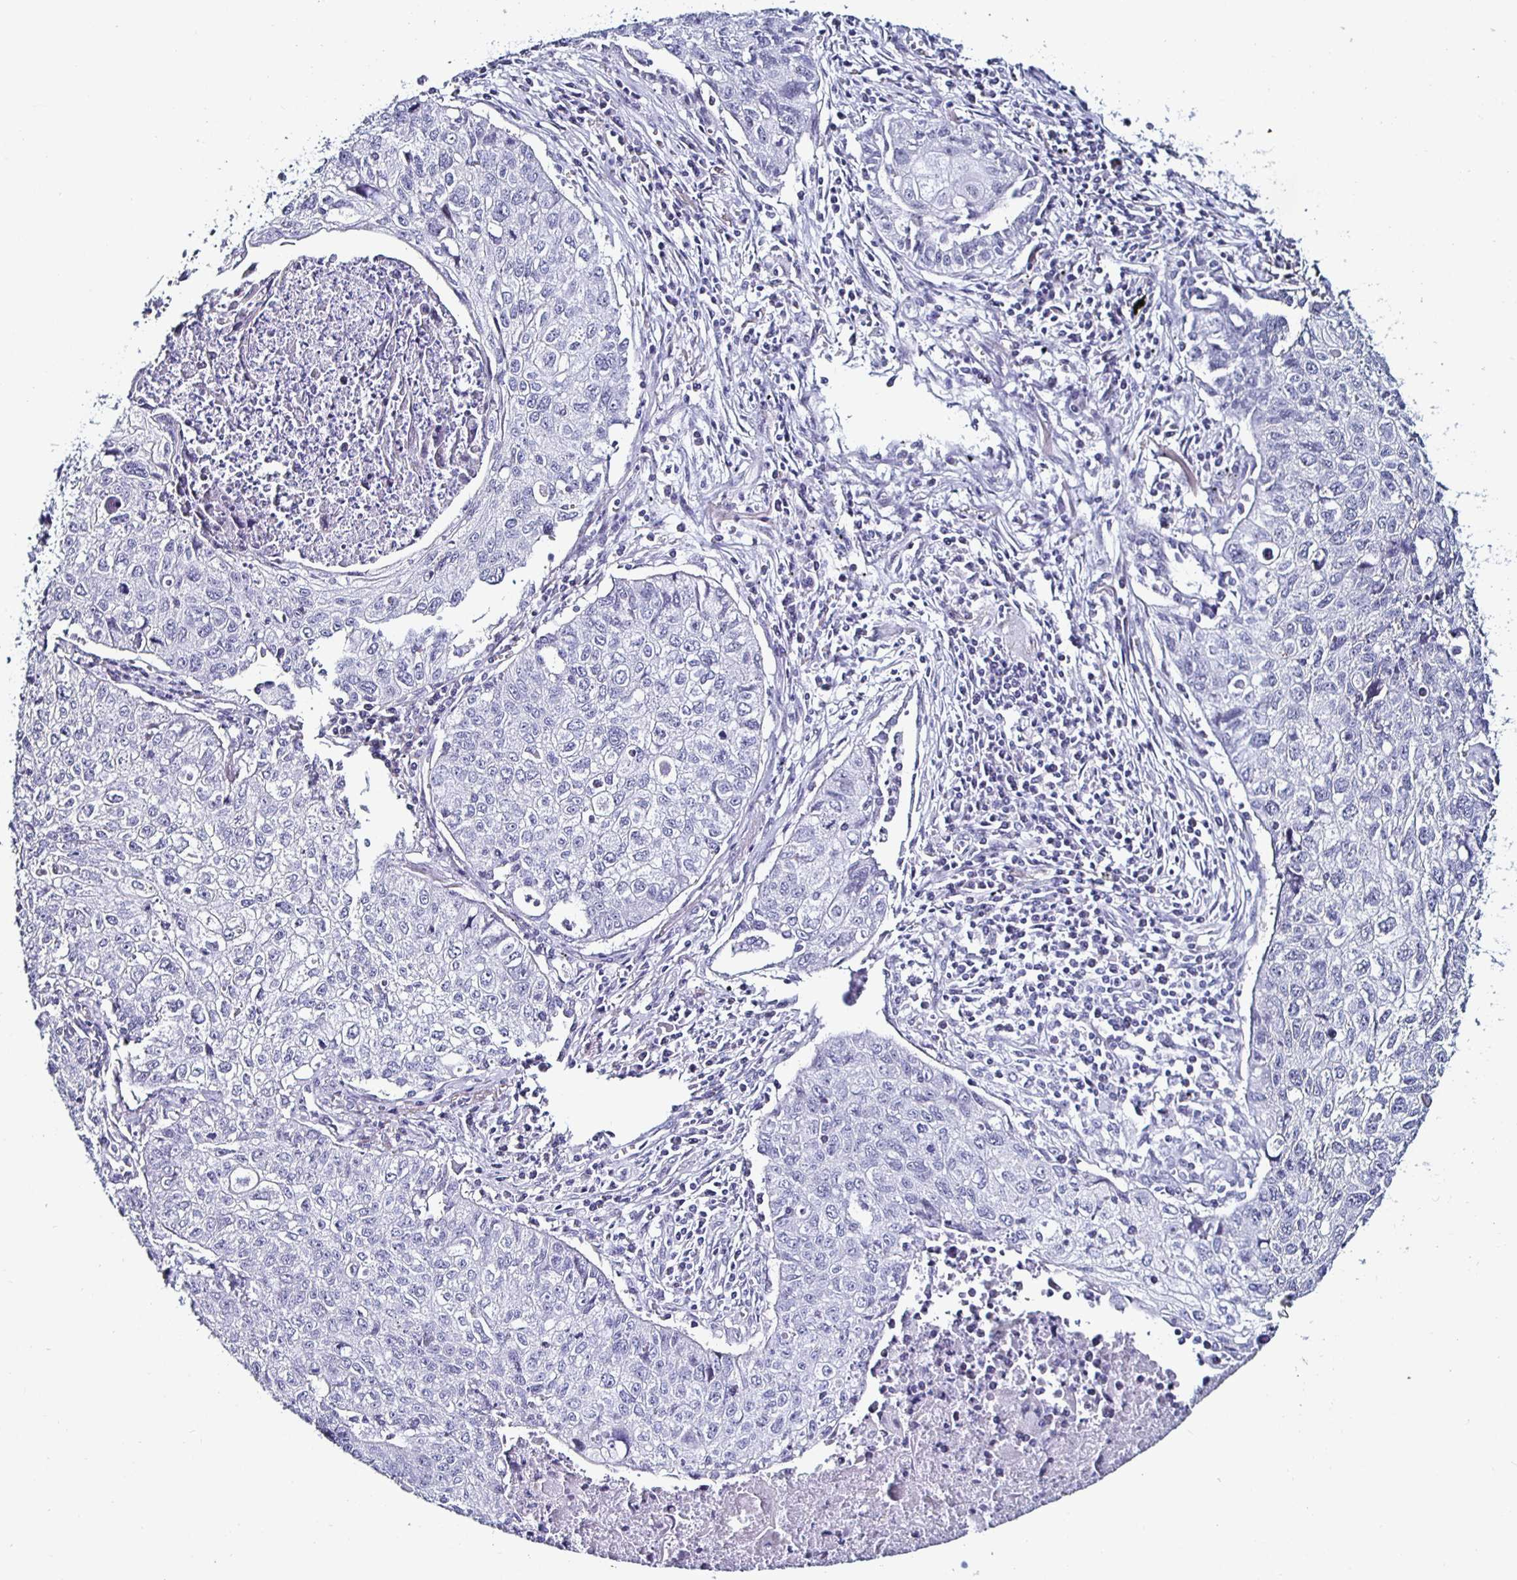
{"staining": {"intensity": "negative", "quantity": "none", "location": "none"}, "tissue": "lung cancer", "cell_type": "Tumor cells", "image_type": "cancer", "snomed": [{"axis": "morphology", "description": "Normal morphology"}, {"axis": "morphology", "description": "Aneuploidy"}, {"axis": "morphology", "description": "Squamous cell carcinoma, NOS"}, {"axis": "topography", "description": "Lymph node"}, {"axis": "topography", "description": "Lung"}], "caption": "The immunohistochemistry (IHC) histopathology image has no significant positivity in tumor cells of lung cancer (aneuploidy) tissue.", "gene": "KRT4", "patient": {"sex": "female", "age": 76}}